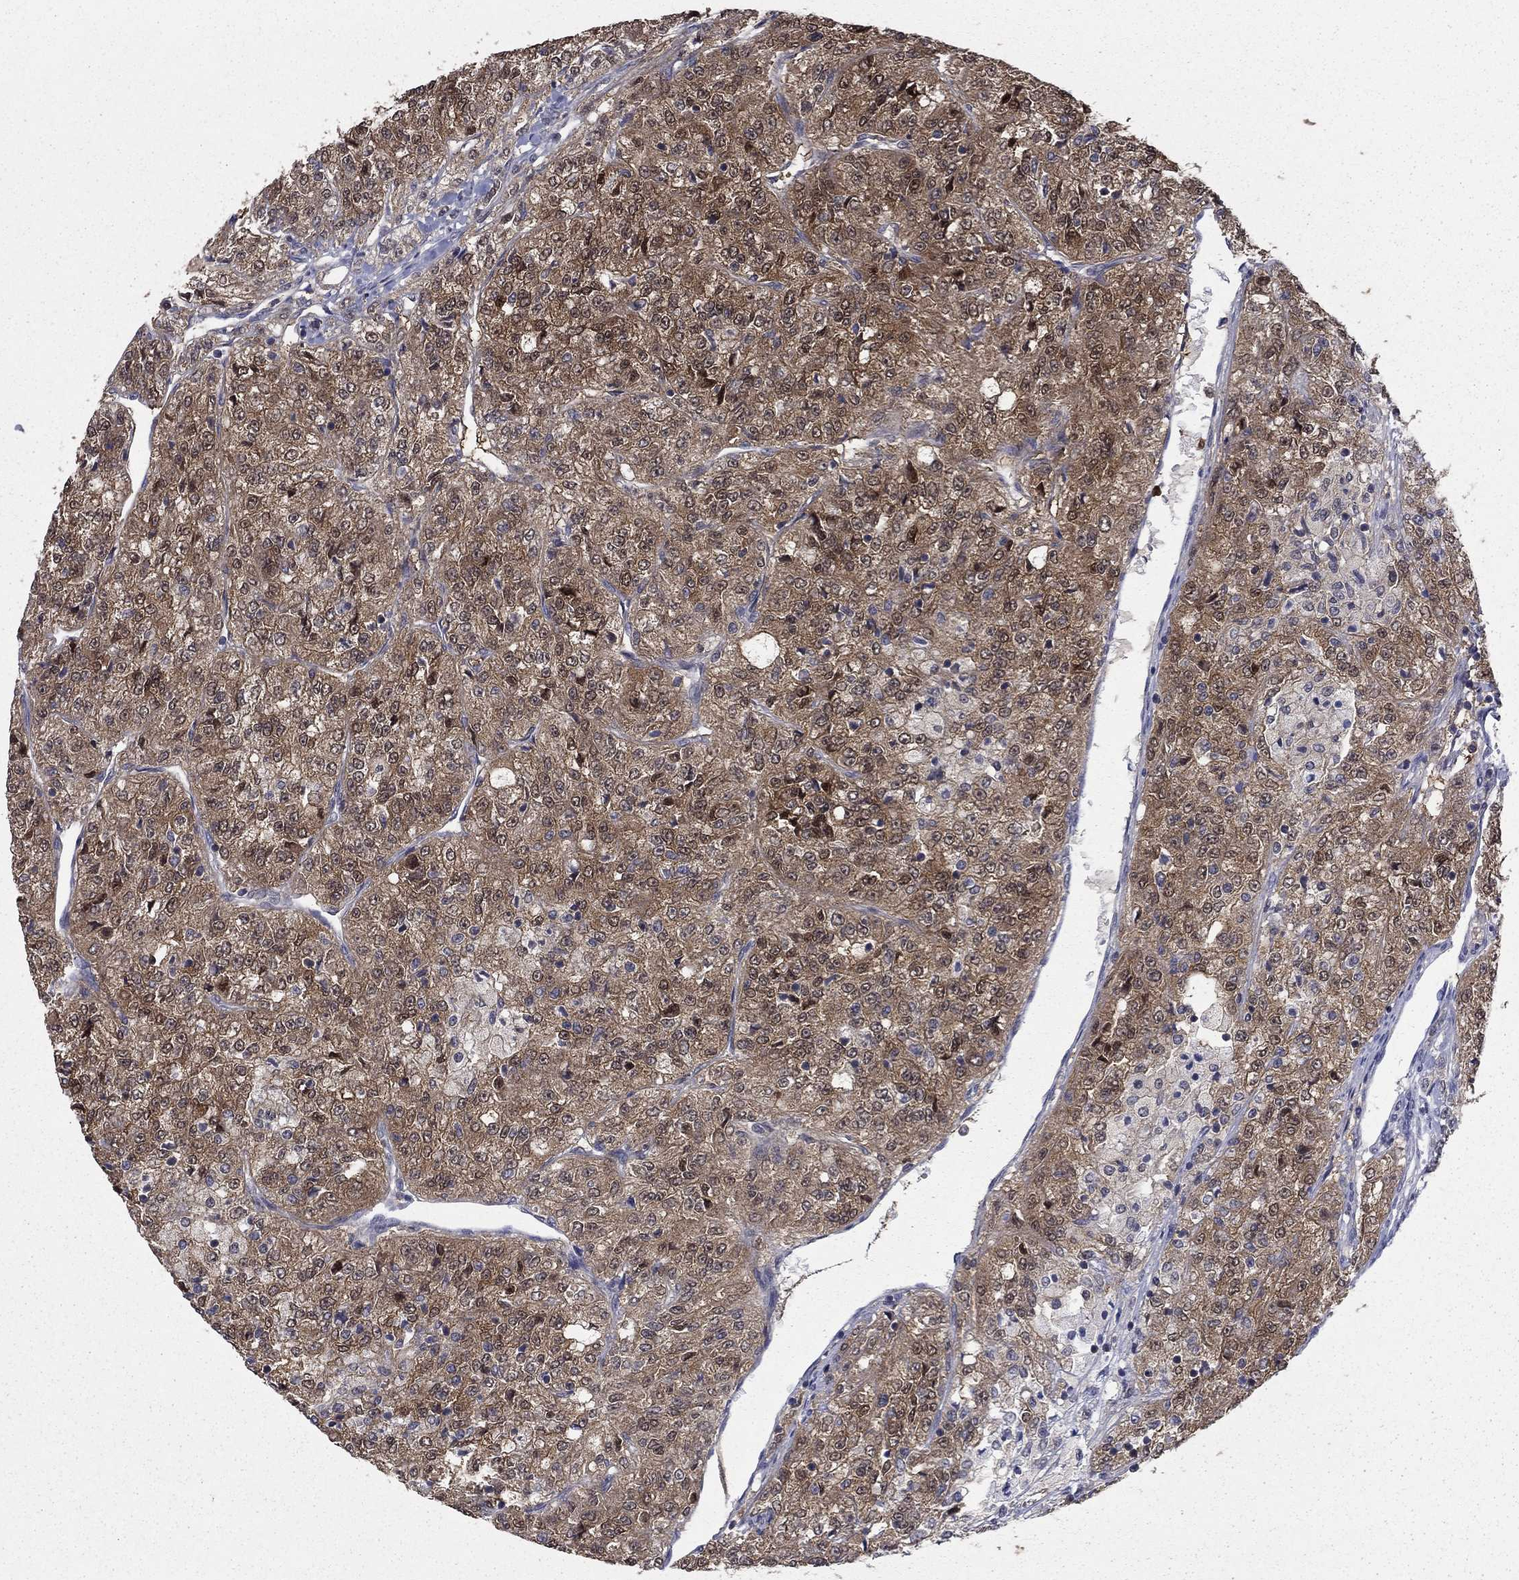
{"staining": {"intensity": "moderate", "quantity": "25%-75%", "location": "cytoplasmic/membranous,nuclear"}, "tissue": "renal cancer", "cell_type": "Tumor cells", "image_type": "cancer", "snomed": [{"axis": "morphology", "description": "Adenocarcinoma, NOS"}, {"axis": "topography", "description": "Kidney"}], "caption": "Immunohistochemical staining of human adenocarcinoma (renal) shows moderate cytoplasmic/membranous and nuclear protein positivity in about 25%-75% of tumor cells.", "gene": "NIT2", "patient": {"sex": "female", "age": 63}}